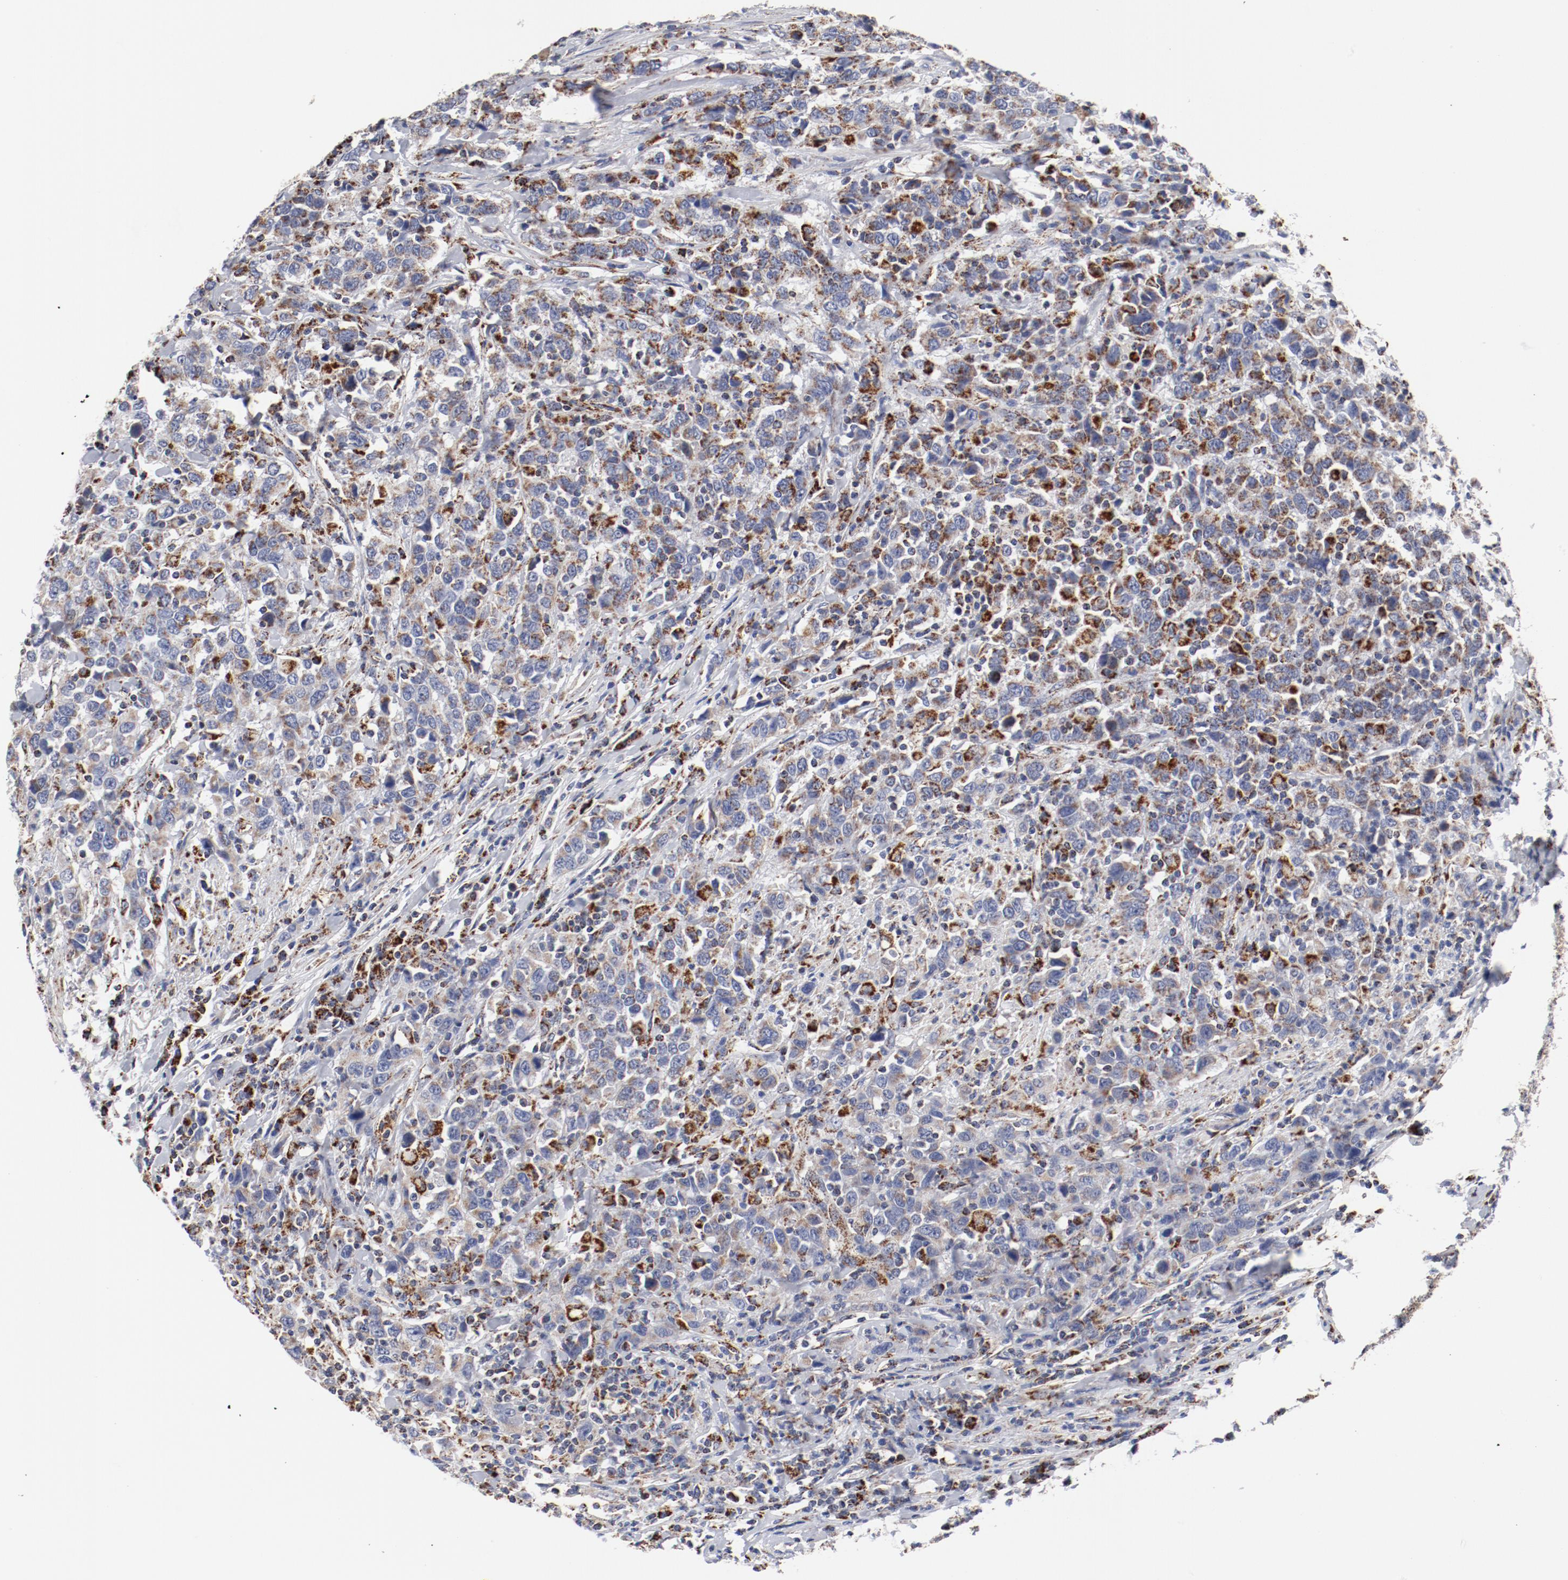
{"staining": {"intensity": "moderate", "quantity": ">75%", "location": "cytoplasmic/membranous"}, "tissue": "urothelial cancer", "cell_type": "Tumor cells", "image_type": "cancer", "snomed": [{"axis": "morphology", "description": "Urothelial carcinoma, High grade"}, {"axis": "topography", "description": "Urinary bladder"}], "caption": "This is a histology image of IHC staining of urothelial carcinoma (high-grade), which shows moderate staining in the cytoplasmic/membranous of tumor cells.", "gene": "NDUFV2", "patient": {"sex": "male", "age": 61}}